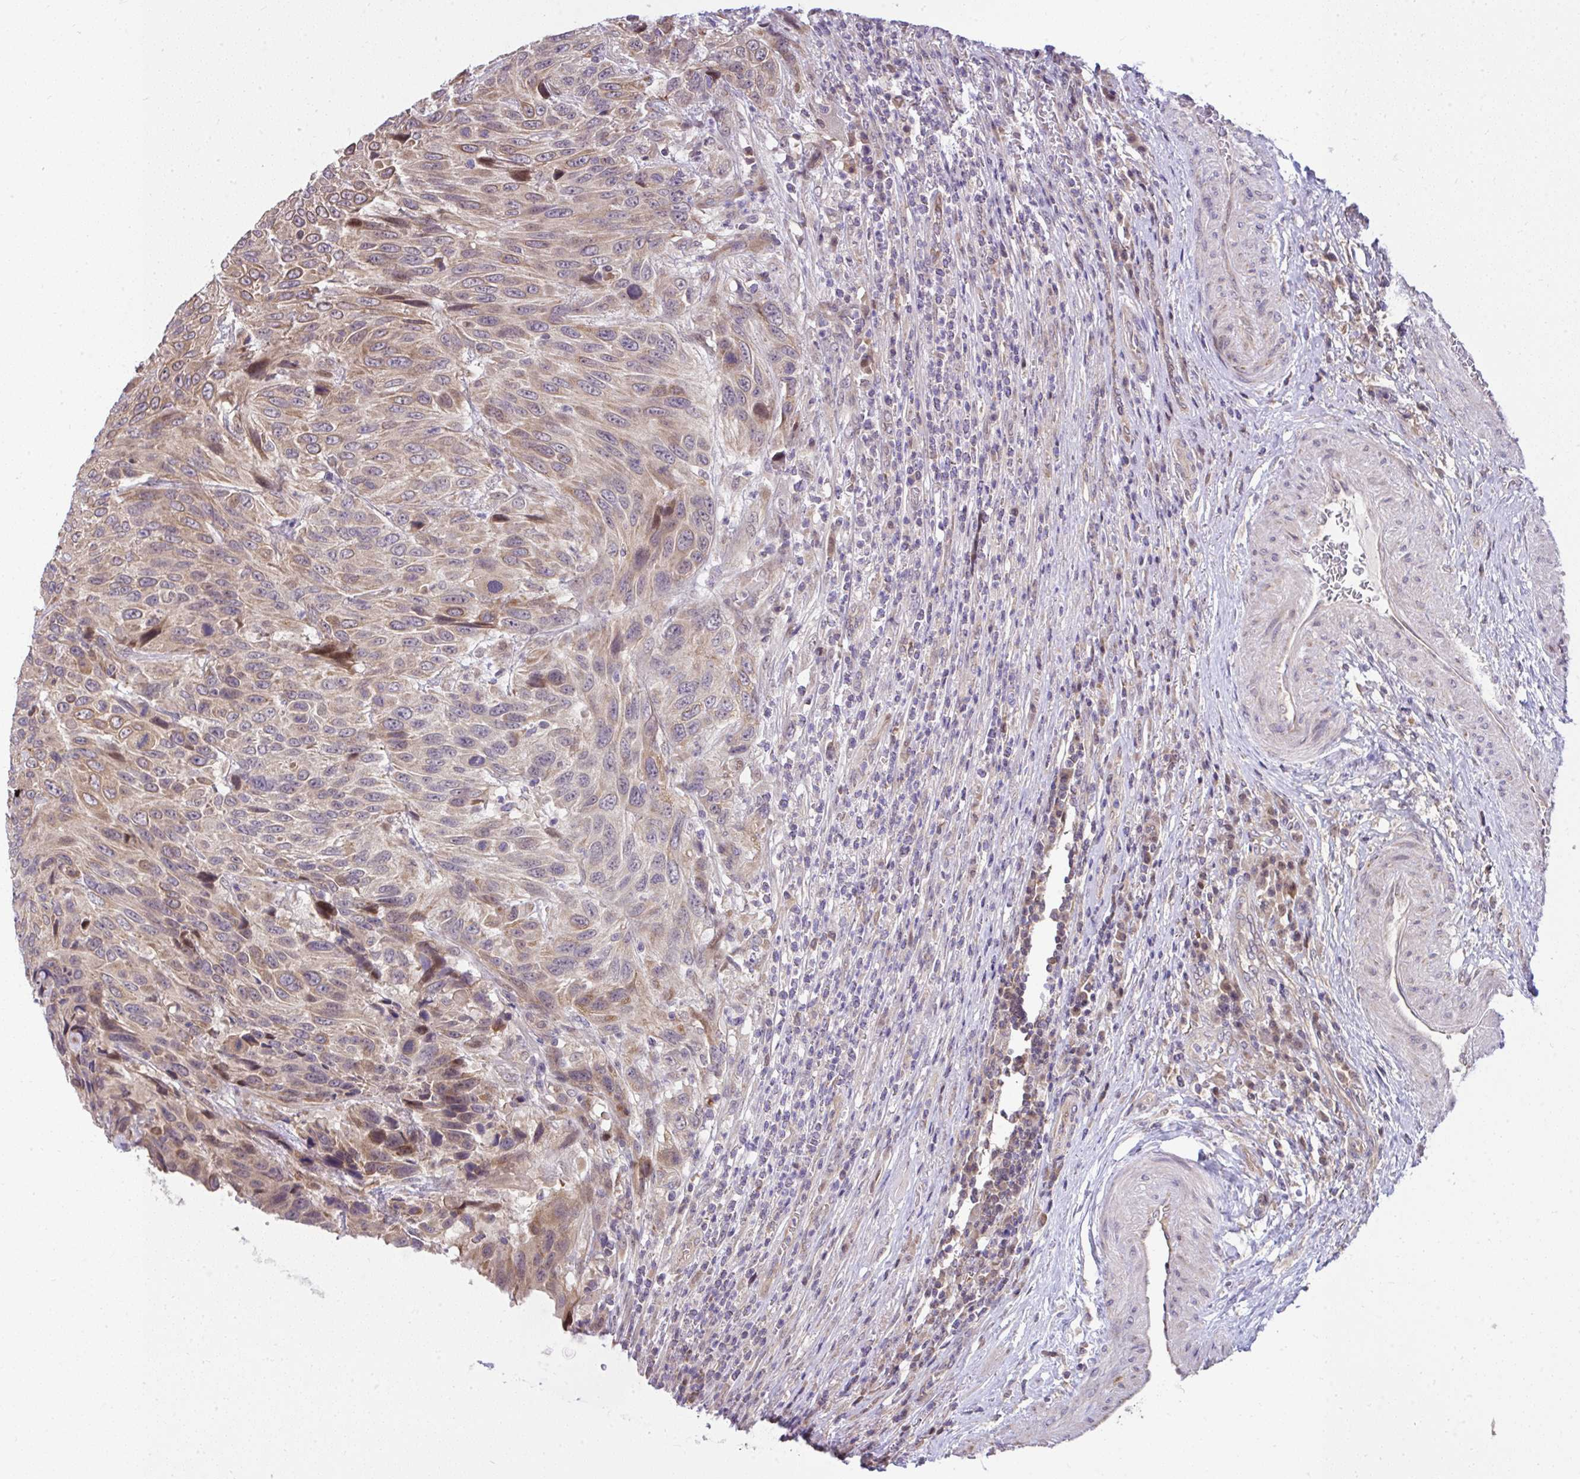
{"staining": {"intensity": "moderate", "quantity": ">75%", "location": "cytoplasmic/membranous"}, "tissue": "urothelial cancer", "cell_type": "Tumor cells", "image_type": "cancer", "snomed": [{"axis": "morphology", "description": "Urothelial carcinoma, High grade"}, {"axis": "topography", "description": "Urinary bladder"}], "caption": "Immunohistochemical staining of human urothelial cancer reveals moderate cytoplasmic/membranous protein staining in about >75% of tumor cells.", "gene": "RDH14", "patient": {"sex": "female", "age": 70}}